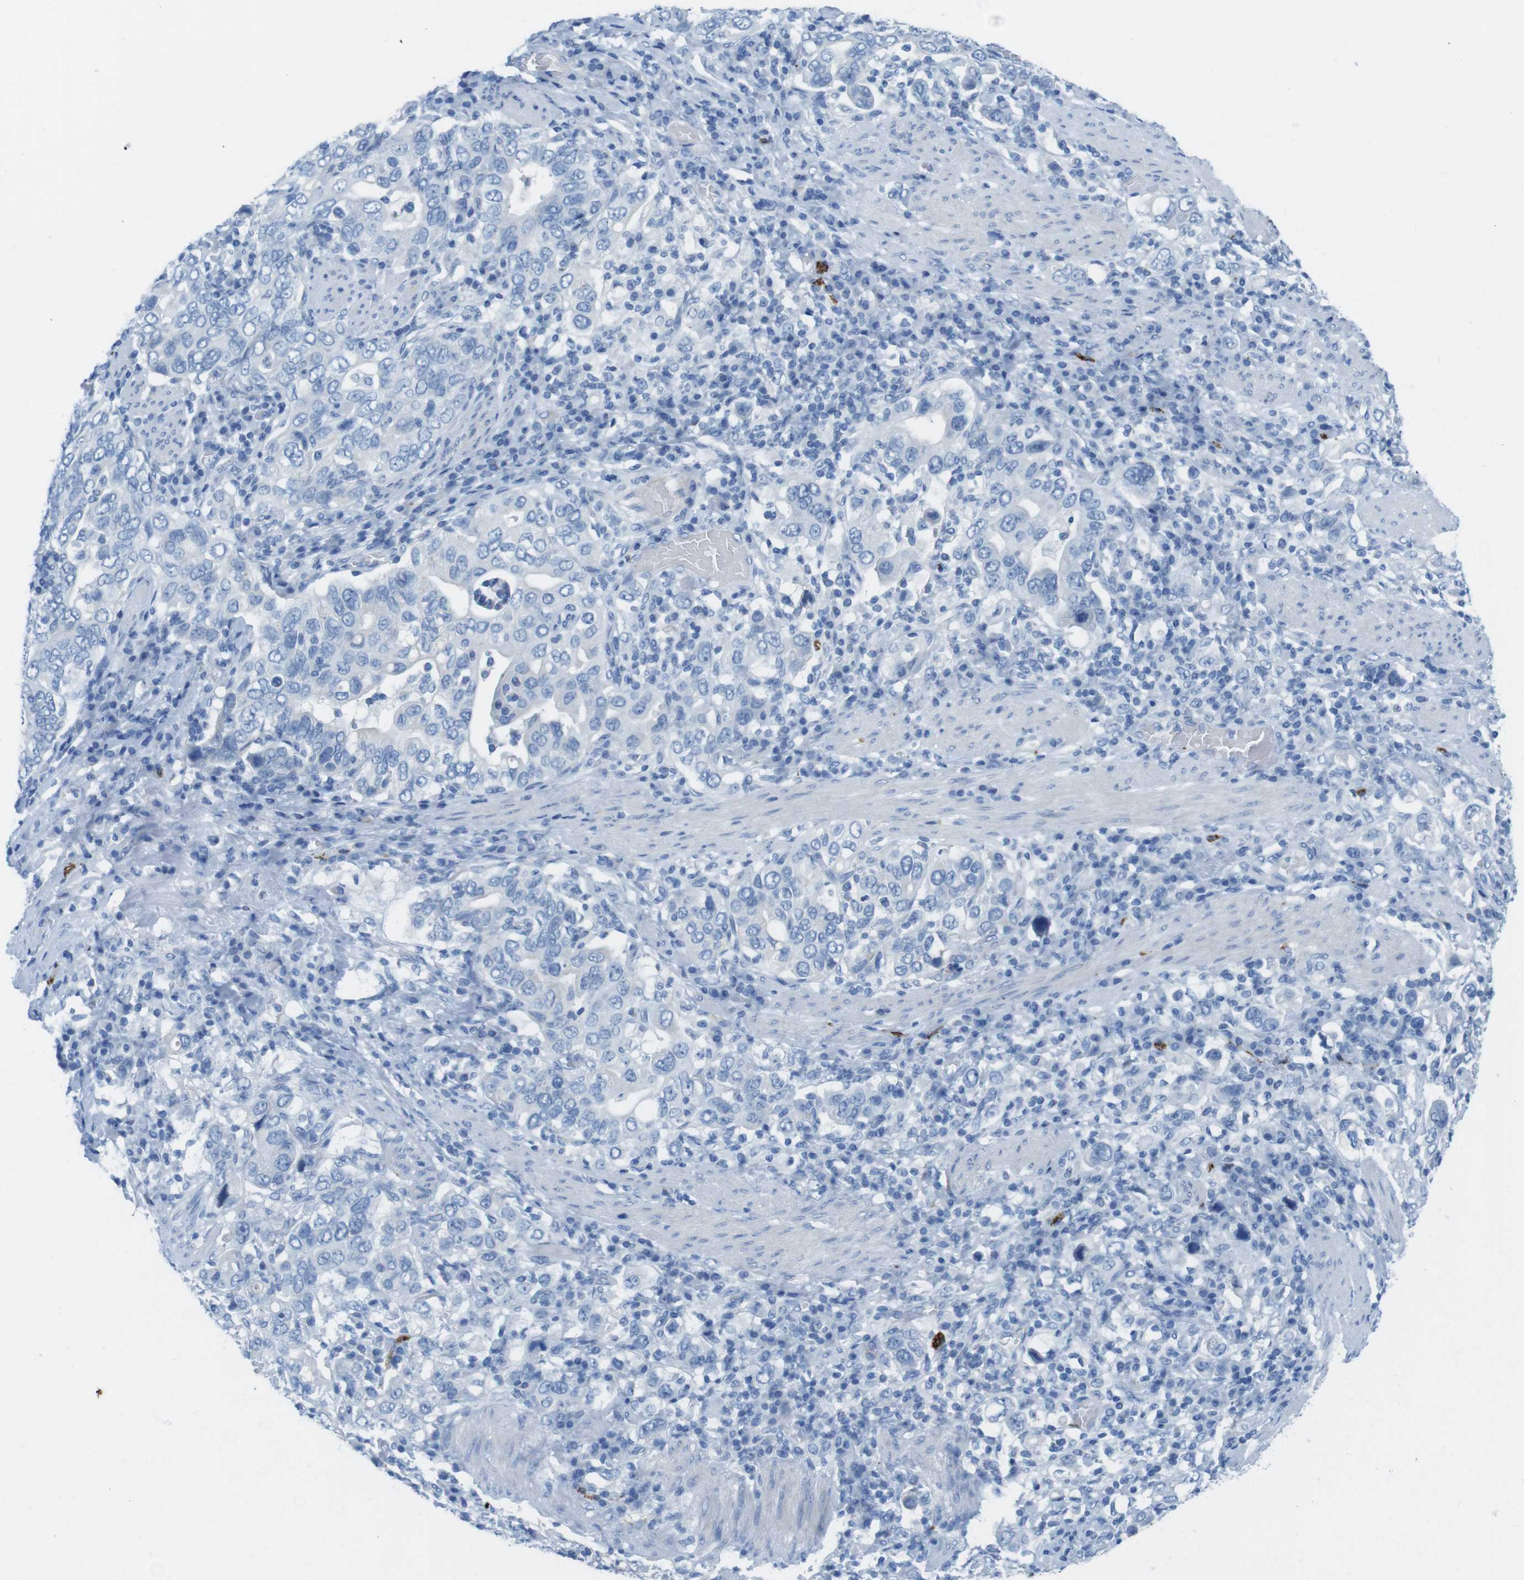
{"staining": {"intensity": "negative", "quantity": "none", "location": "none"}, "tissue": "stomach cancer", "cell_type": "Tumor cells", "image_type": "cancer", "snomed": [{"axis": "morphology", "description": "Adenocarcinoma, NOS"}, {"axis": "topography", "description": "Stomach, upper"}], "caption": "Immunohistochemistry of human adenocarcinoma (stomach) displays no expression in tumor cells.", "gene": "GAP43", "patient": {"sex": "male", "age": 62}}